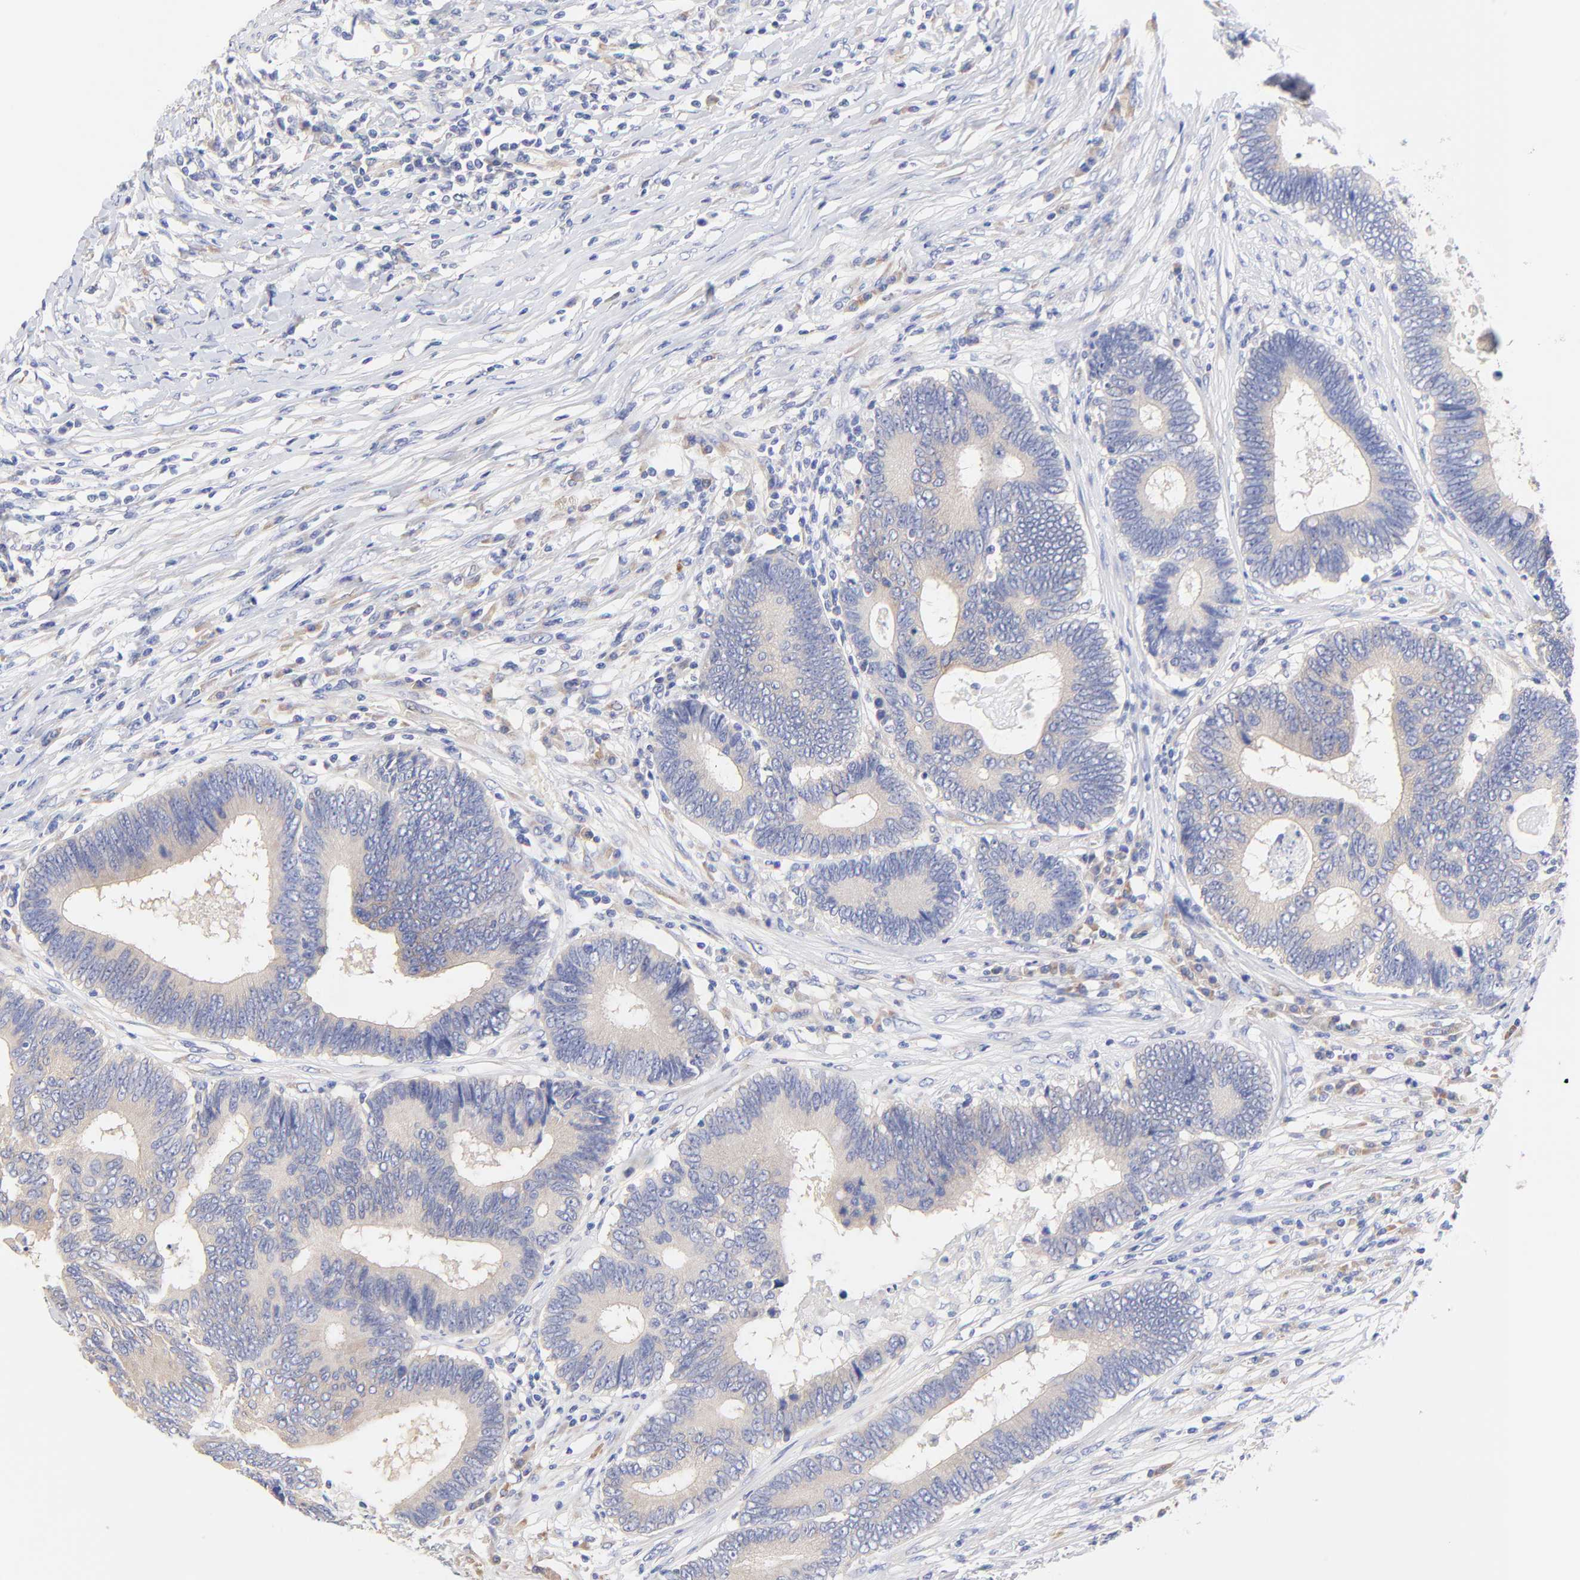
{"staining": {"intensity": "weak", "quantity": ">75%", "location": "cytoplasmic/membranous"}, "tissue": "colorectal cancer", "cell_type": "Tumor cells", "image_type": "cancer", "snomed": [{"axis": "morphology", "description": "Adenocarcinoma, NOS"}, {"axis": "topography", "description": "Colon"}], "caption": "This is a histology image of immunohistochemistry staining of colorectal cancer (adenocarcinoma), which shows weak positivity in the cytoplasmic/membranous of tumor cells.", "gene": "TNFRSF13C", "patient": {"sex": "female", "age": 78}}